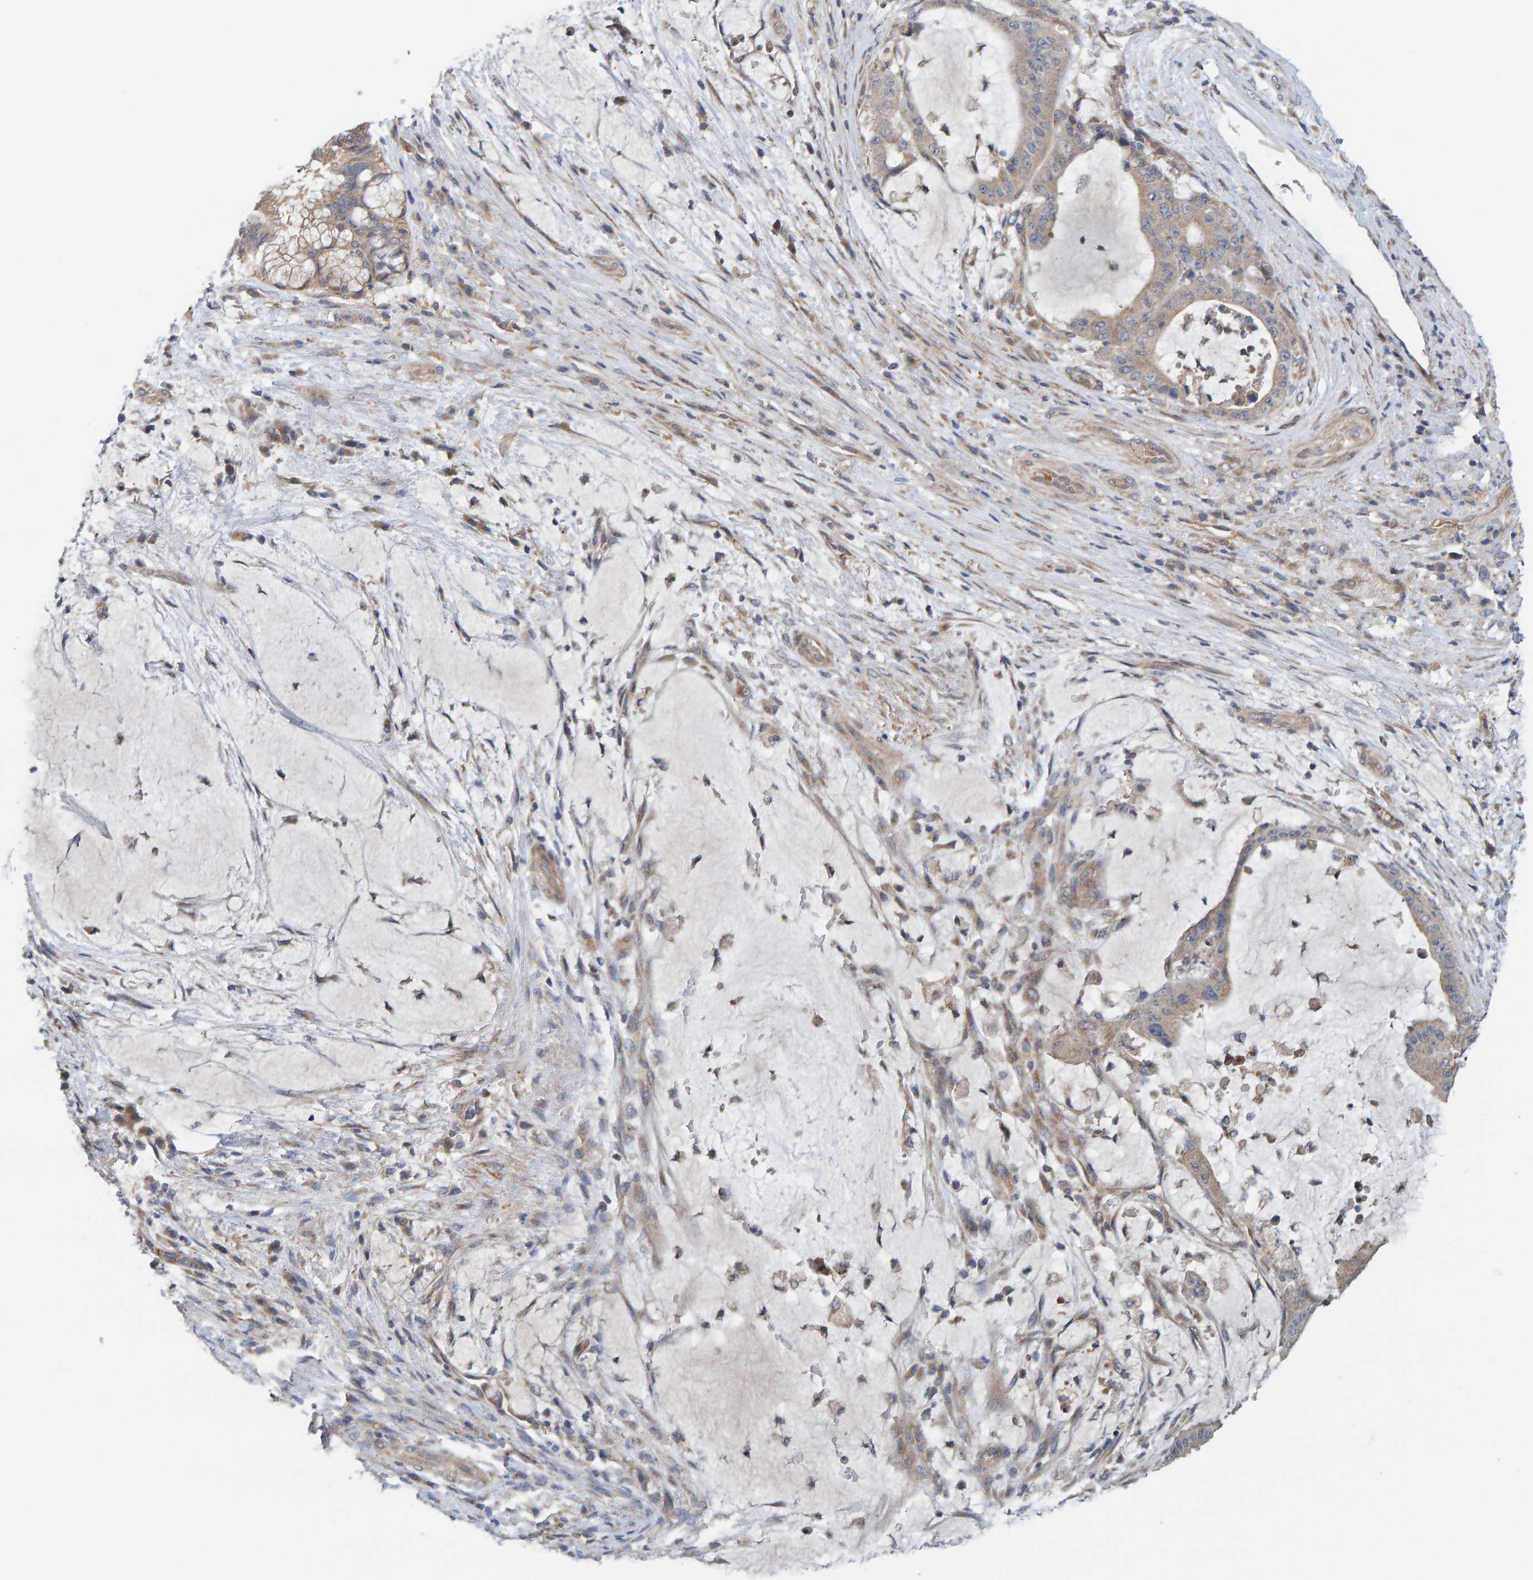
{"staining": {"intensity": "moderate", "quantity": ">75%", "location": "cytoplasmic/membranous"}, "tissue": "liver cancer", "cell_type": "Tumor cells", "image_type": "cancer", "snomed": [{"axis": "morphology", "description": "Normal tissue, NOS"}, {"axis": "morphology", "description": "Cholangiocarcinoma"}, {"axis": "topography", "description": "Liver"}, {"axis": "topography", "description": "Peripheral nerve tissue"}], "caption": "Protein staining displays moderate cytoplasmic/membranous expression in about >75% of tumor cells in liver cholangiocarcinoma.", "gene": "UBAP1", "patient": {"sex": "female", "age": 73}}